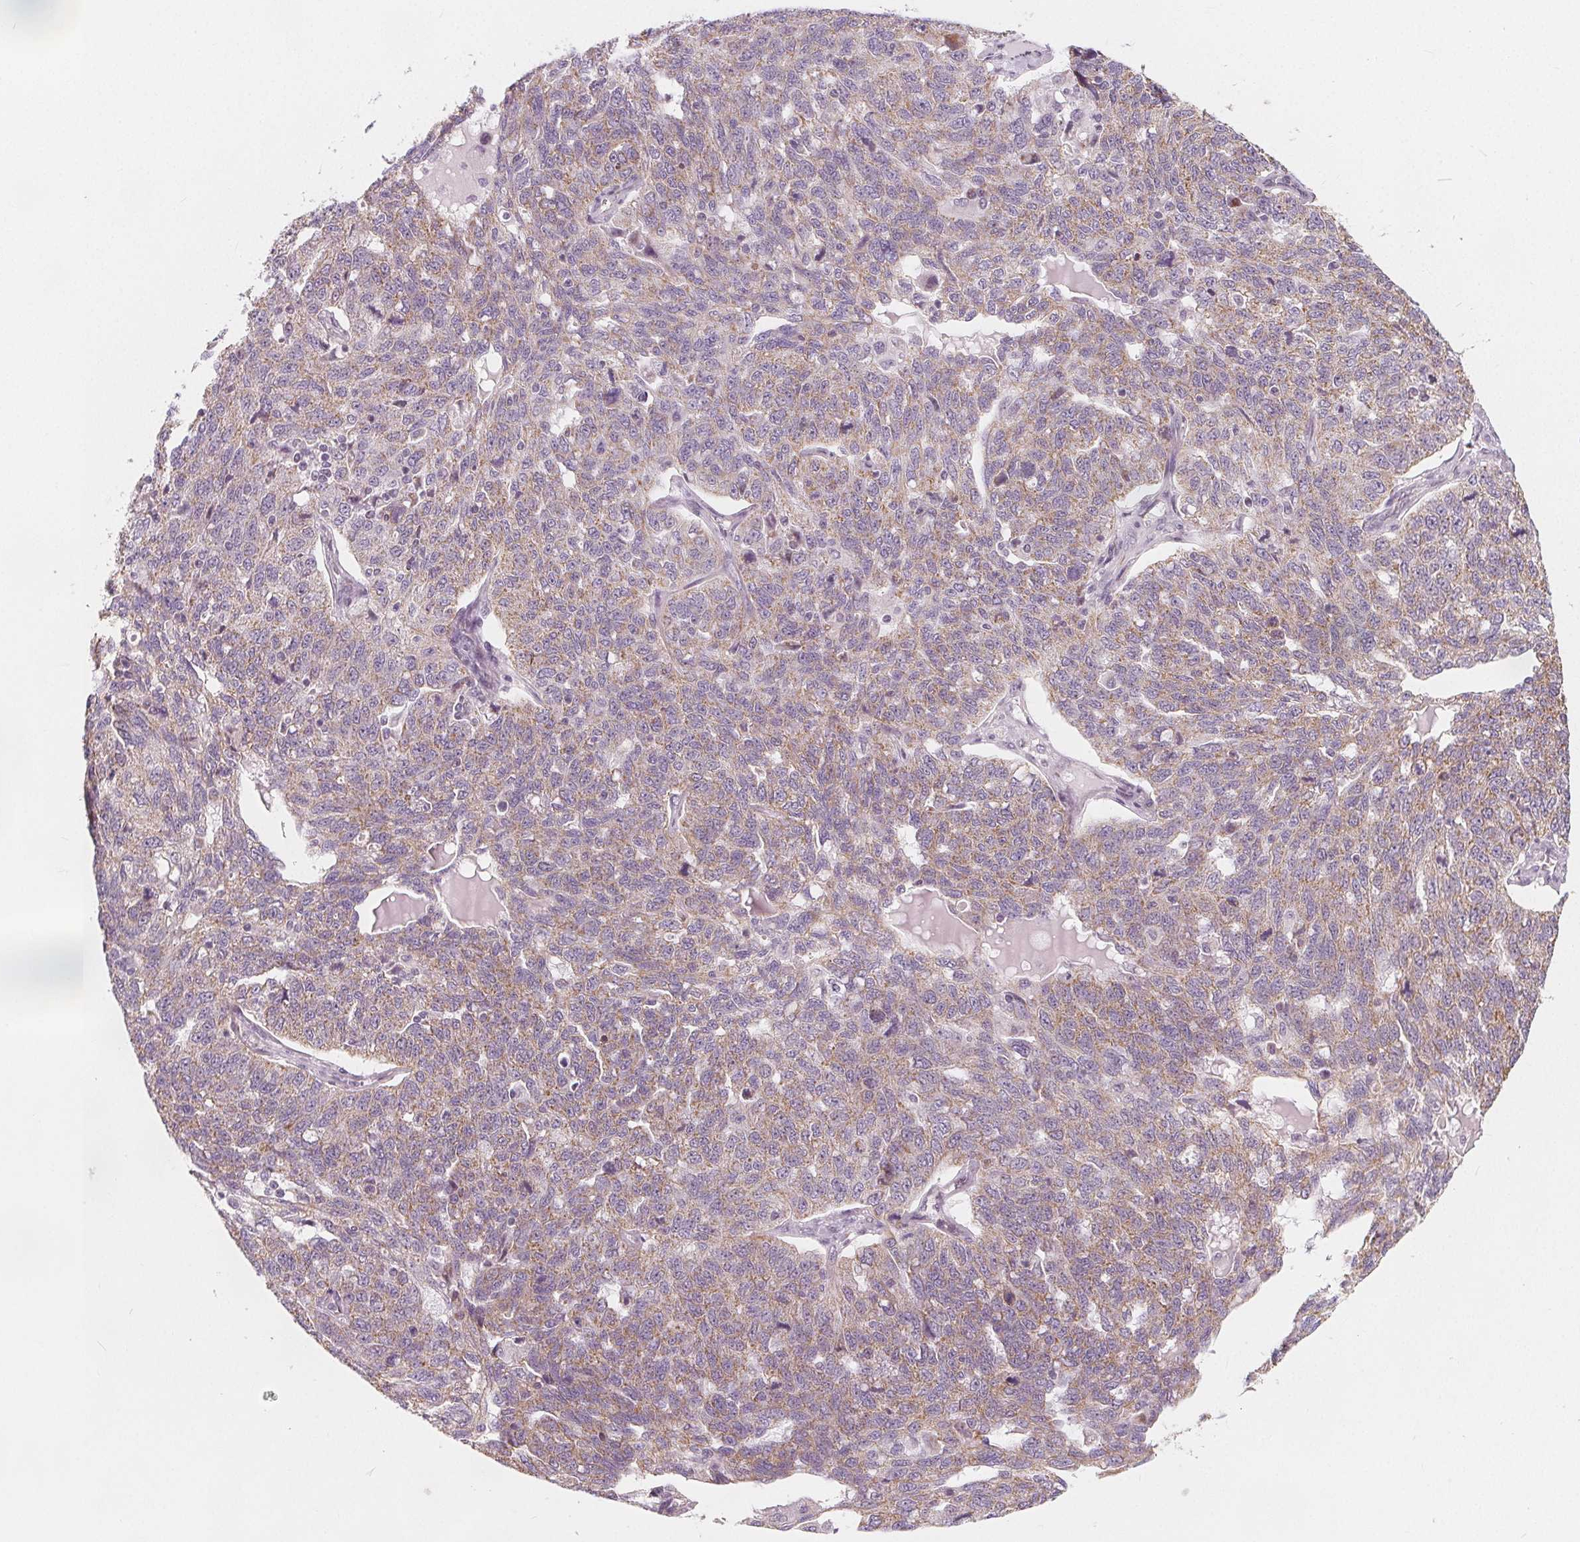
{"staining": {"intensity": "weak", "quantity": "25%-75%", "location": "cytoplasmic/membranous"}, "tissue": "ovarian cancer", "cell_type": "Tumor cells", "image_type": "cancer", "snomed": [{"axis": "morphology", "description": "Cystadenocarcinoma, serous, NOS"}, {"axis": "topography", "description": "Ovary"}], "caption": "This is an image of immunohistochemistry staining of ovarian cancer, which shows weak staining in the cytoplasmic/membranous of tumor cells.", "gene": "NUP210L", "patient": {"sex": "female", "age": 71}}